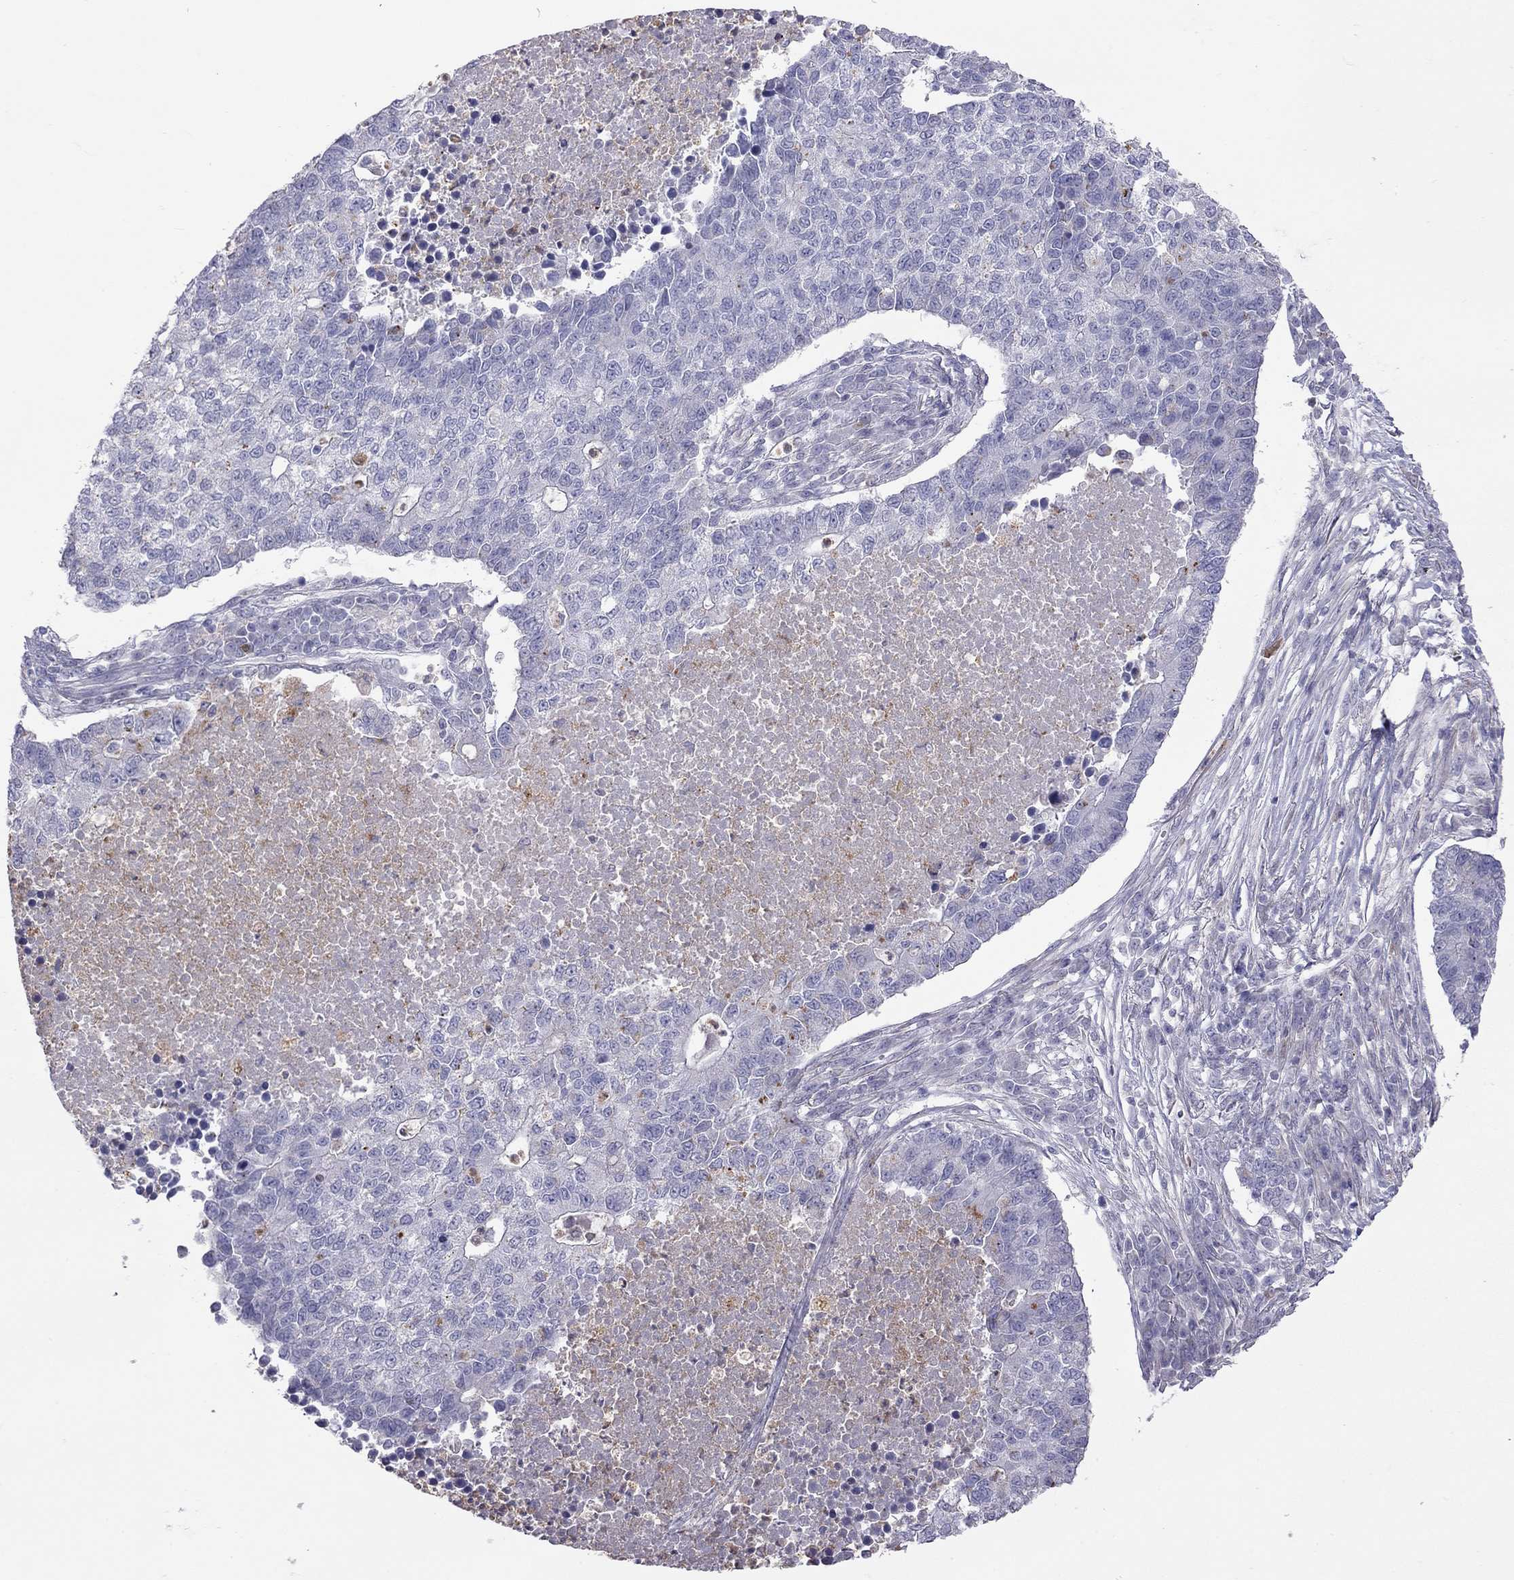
{"staining": {"intensity": "negative", "quantity": "none", "location": "none"}, "tissue": "lung cancer", "cell_type": "Tumor cells", "image_type": "cancer", "snomed": [{"axis": "morphology", "description": "Adenocarcinoma, NOS"}, {"axis": "topography", "description": "Lung"}], "caption": "Tumor cells show no significant protein expression in lung adenocarcinoma.", "gene": "STAR", "patient": {"sex": "male", "age": 57}}